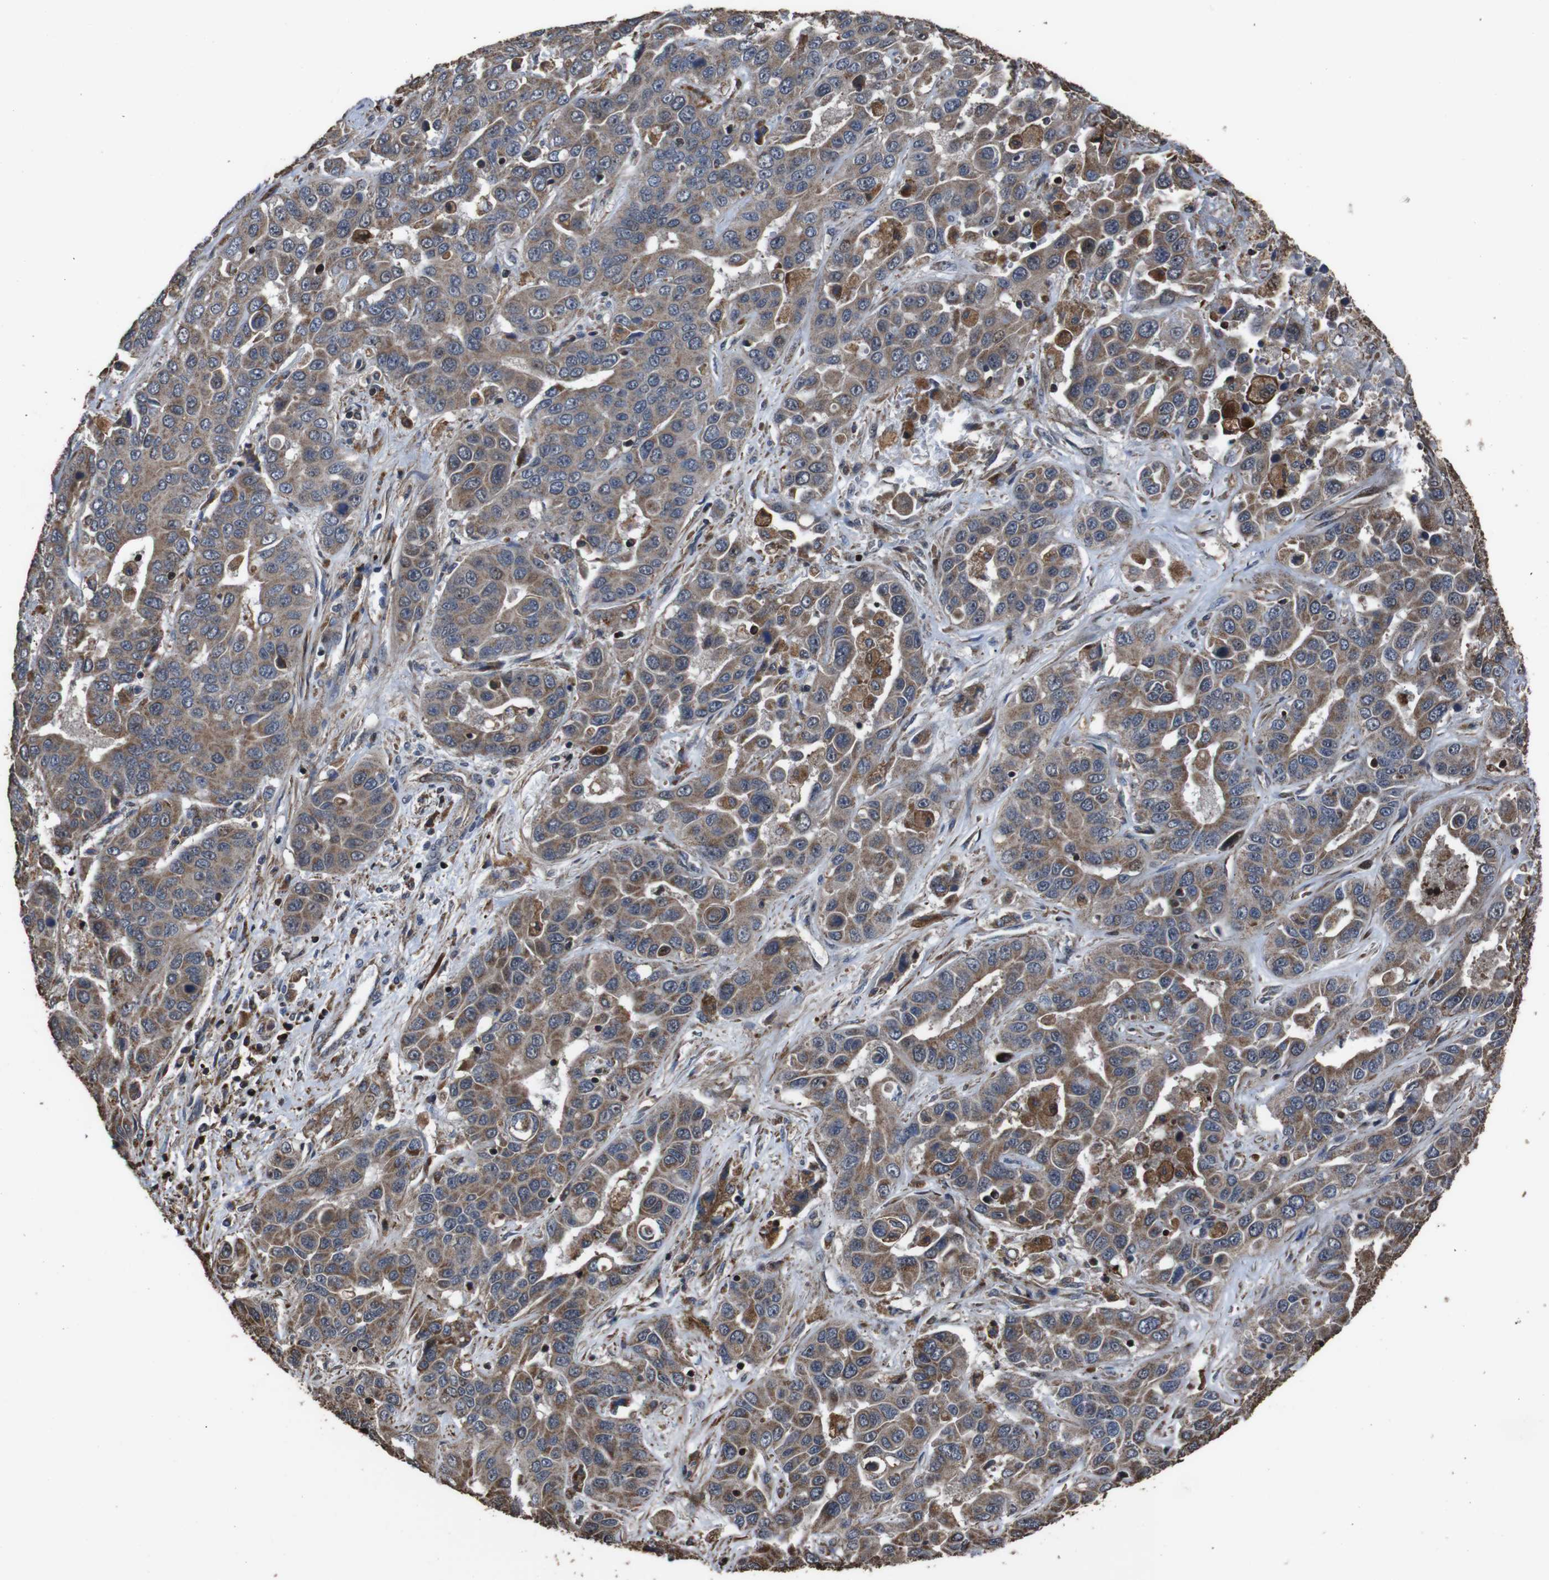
{"staining": {"intensity": "moderate", "quantity": ">75%", "location": "cytoplasmic/membranous"}, "tissue": "liver cancer", "cell_type": "Tumor cells", "image_type": "cancer", "snomed": [{"axis": "morphology", "description": "Cholangiocarcinoma"}, {"axis": "topography", "description": "Liver"}], "caption": "Cholangiocarcinoma (liver) was stained to show a protein in brown. There is medium levels of moderate cytoplasmic/membranous positivity in approximately >75% of tumor cells.", "gene": "SNN", "patient": {"sex": "female", "age": 52}}